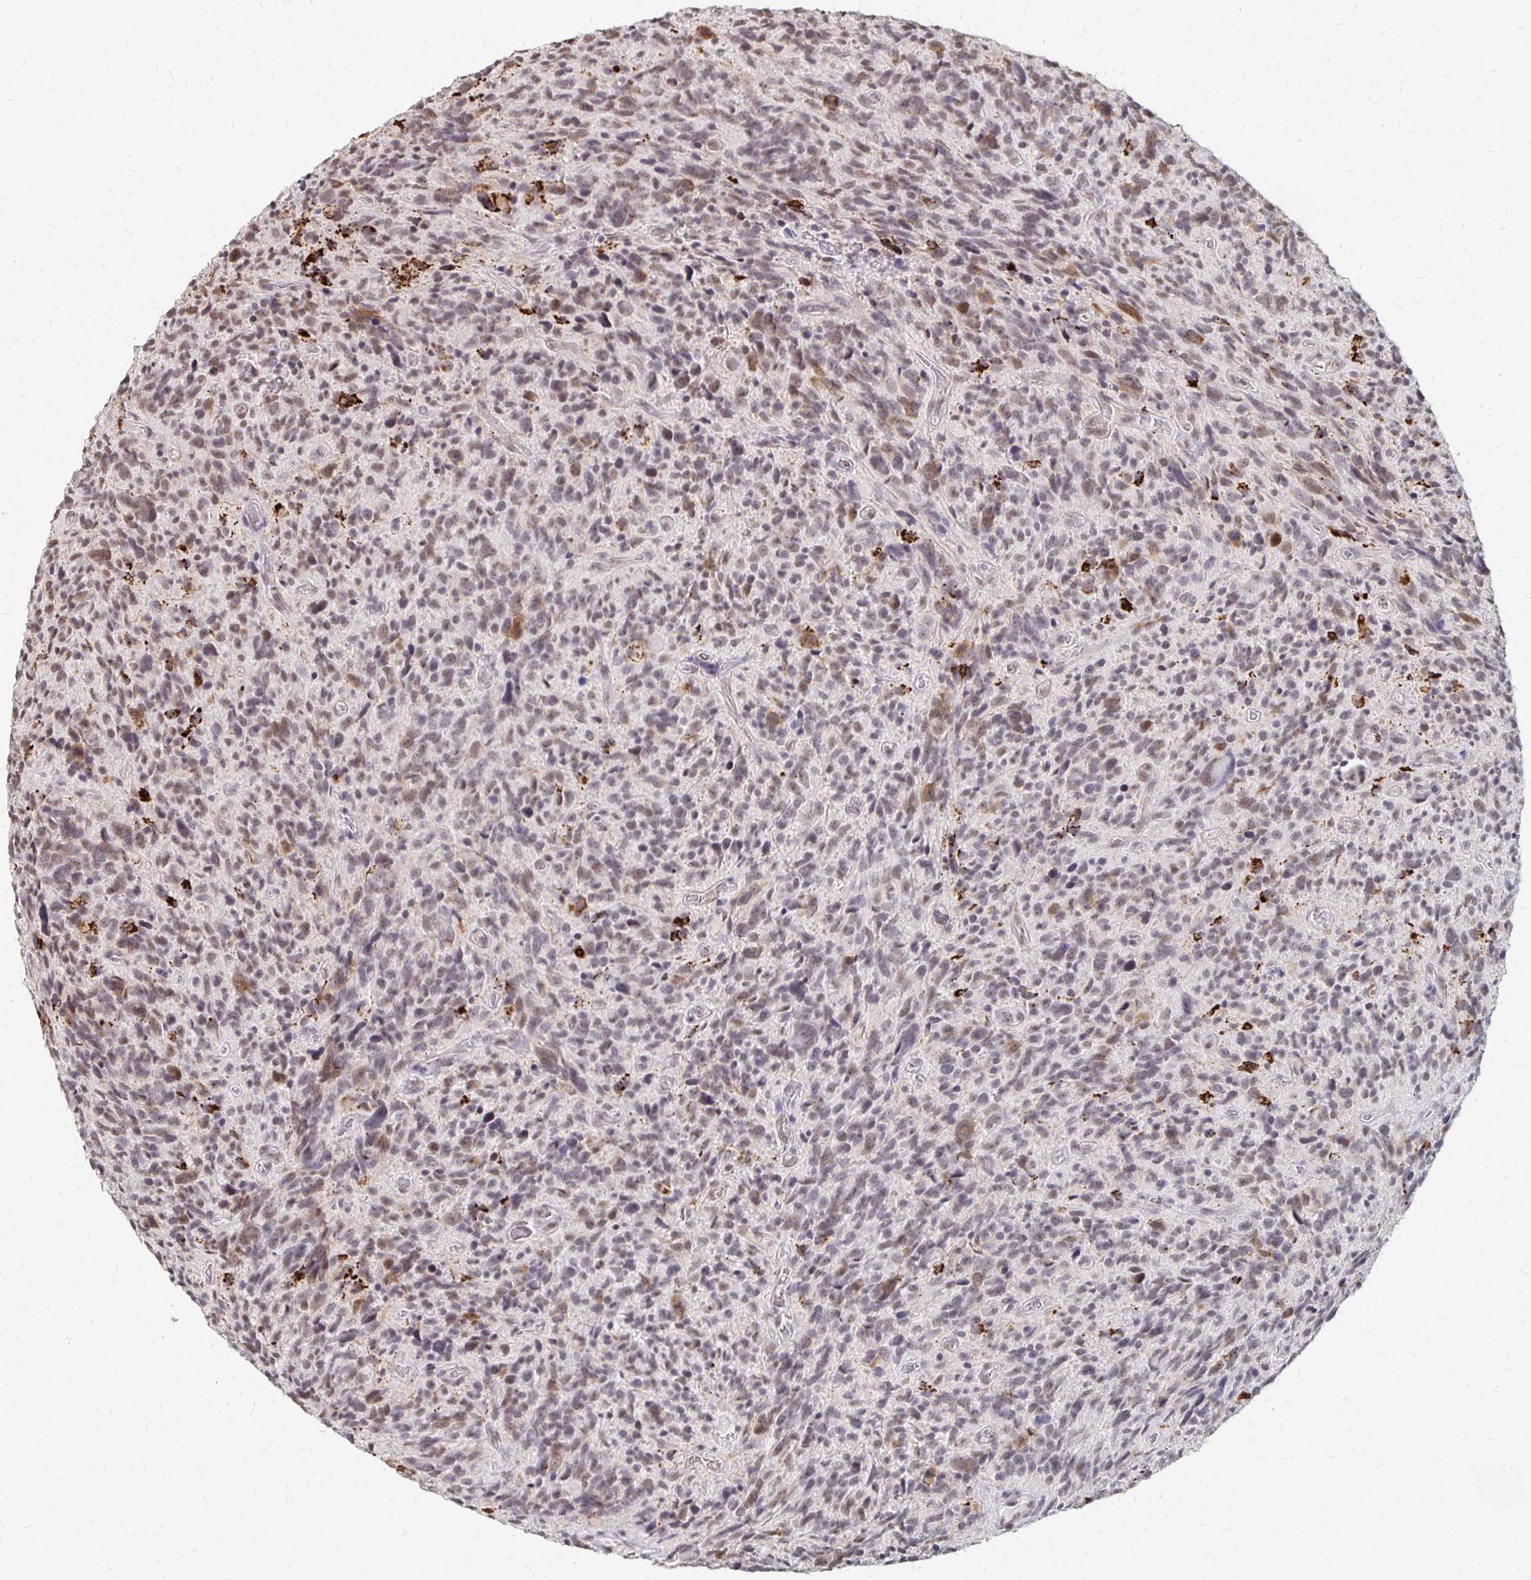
{"staining": {"intensity": "weak", "quantity": "25%-75%", "location": "nuclear"}, "tissue": "glioma", "cell_type": "Tumor cells", "image_type": "cancer", "snomed": [{"axis": "morphology", "description": "Glioma, malignant, High grade"}, {"axis": "topography", "description": "Brain"}], "caption": "Immunohistochemistry (IHC) image of neoplastic tissue: glioma stained using immunohistochemistry shows low levels of weak protein expression localized specifically in the nuclear of tumor cells, appearing as a nuclear brown color.", "gene": "CLASRP", "patient": {"sex": "male", "age": 46}}